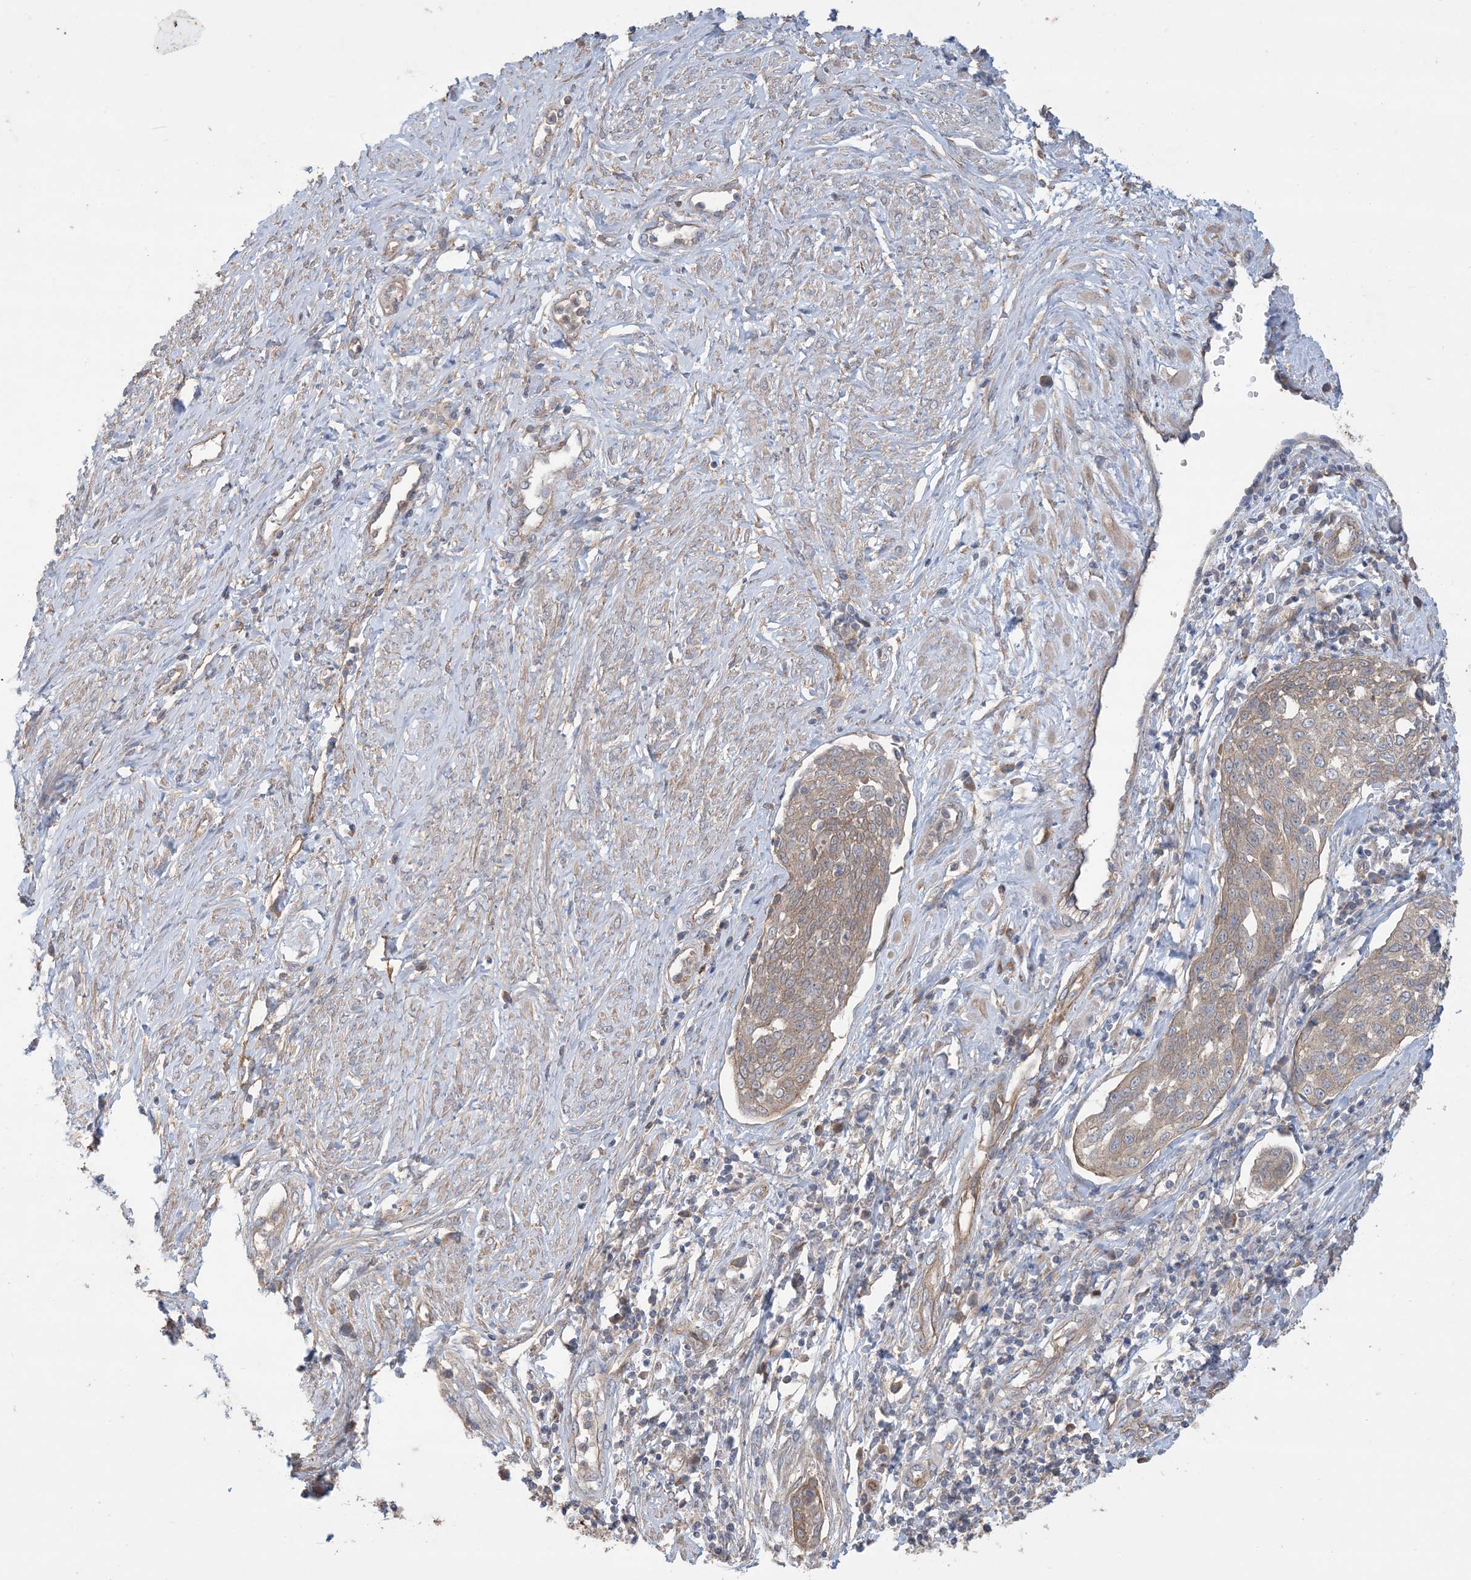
{"staining": {"intensity": "weak", "quantity": ">75%", "location": "cytoplasmic/membranous"}, "tissue": "cervical cancer", "cell_type": "Tumor cells", "image_type": "cancer", "snomed": [{"axis": "morphology", "description": "Squamous cell carcinoma, NOS"}, {"axis": "topography", "description": "Cervix"}], "caption": "Immunohistochemical staining of human squamous cell carcinoma (cervical) reveals low levels of weak cytoplasmic/membranous protein expression in approximately >75% of tumor cells.", "gene": "CCNY", "patient": {"sex": "female", "age": 34}}